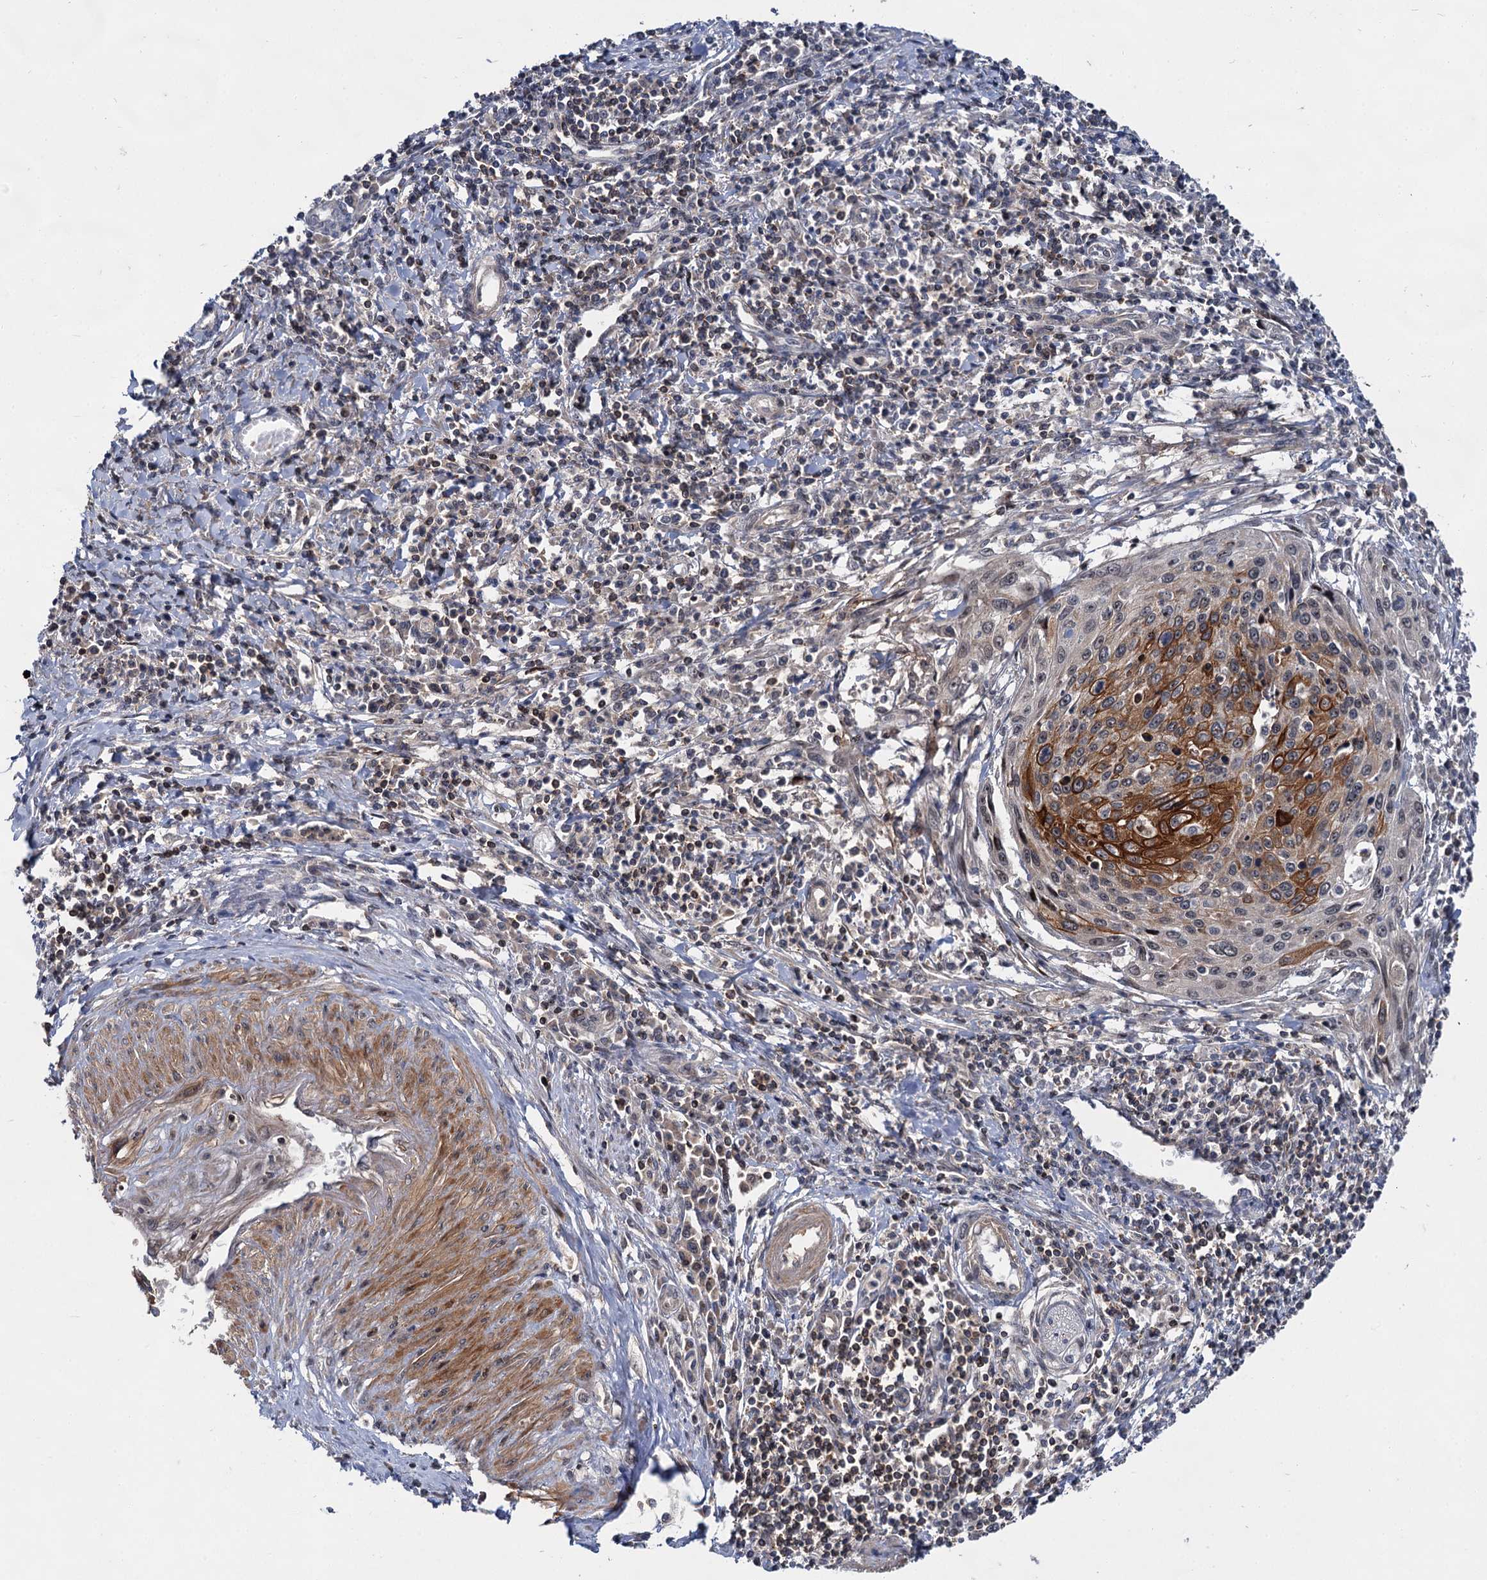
{"staining": {"intensity": "moderate", "quantity": "25%-75%", "location": "cytoplasmic/membranous"}, "tissue": "cervical cancer", "cell_type": "Tumor cells", "image_type": "cancer", "snomed": [{"axis": "morphology", "description": "Squamous cell carcinoma, NOS"}, {"axis": "topography", "description": "Cervix"}], "caption": "Human cervical squamous cell carcinoma stained with a brown dye demonstrates moderate cytoplasmic/membranous positive staining in about 25%-75% of tumor cells.", "gene": "ABLIM1", "patient": {"sex": "female", "age": 32}}